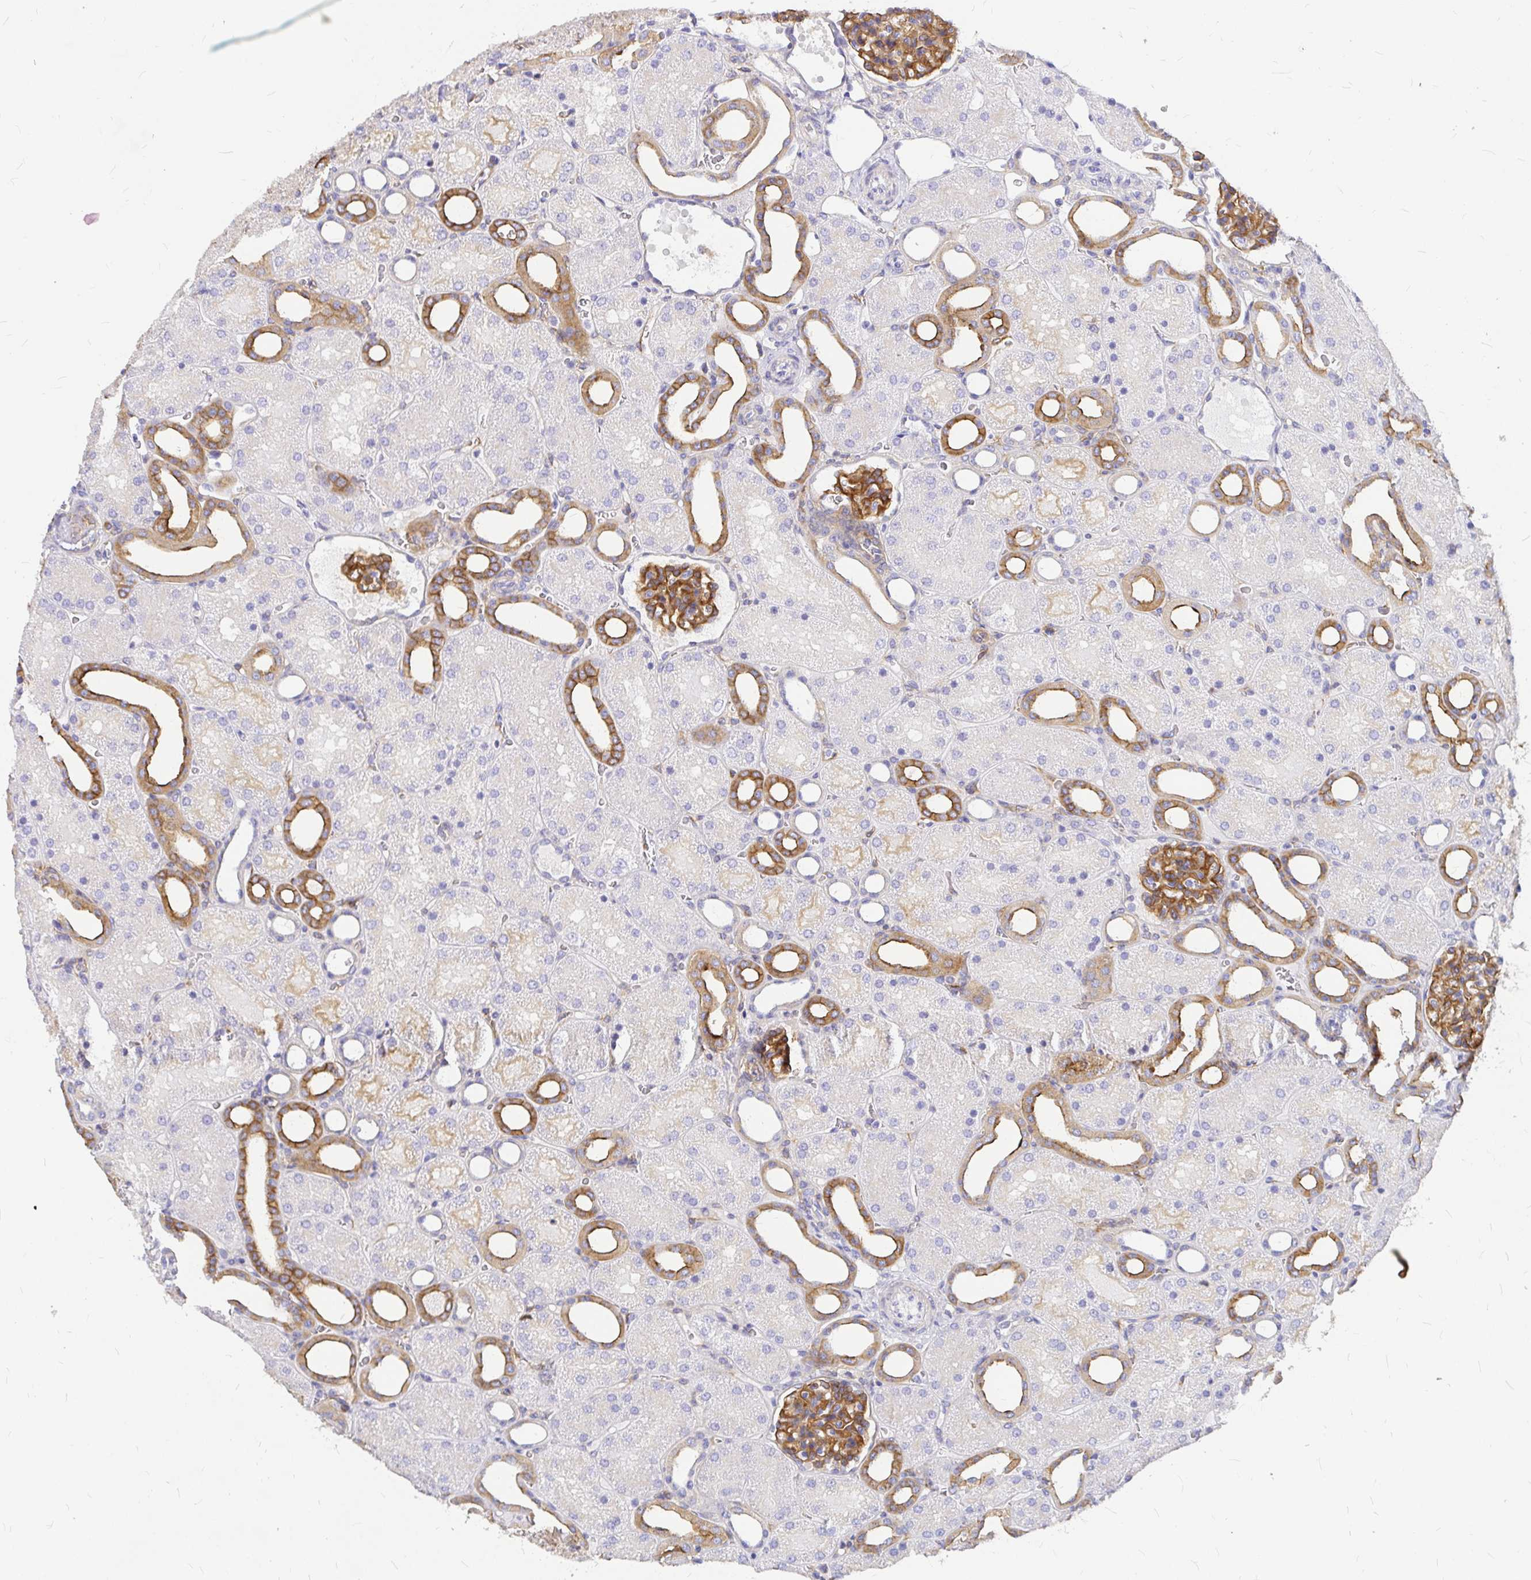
{"staining": {"intensity": "strong", "quantity": ">75%", "location": "cytoplasmic/membranous"}, "tissue": "kidney", "cell_type": "Cells in glomeruli", "image_type": "normal", "snomed": [{"axis": "morphology", "description": "Normal tissue, NOS"}, {"axis": "topography", "description": "Kidney"}], "caption": "Protein expression analysis of normal kidney exhibits strong cytoplasmic/membranous staining in about >75% of cells in glomeruli.", "gene": "MYO1B", "patient": {"sex": "male", "age": 2}}